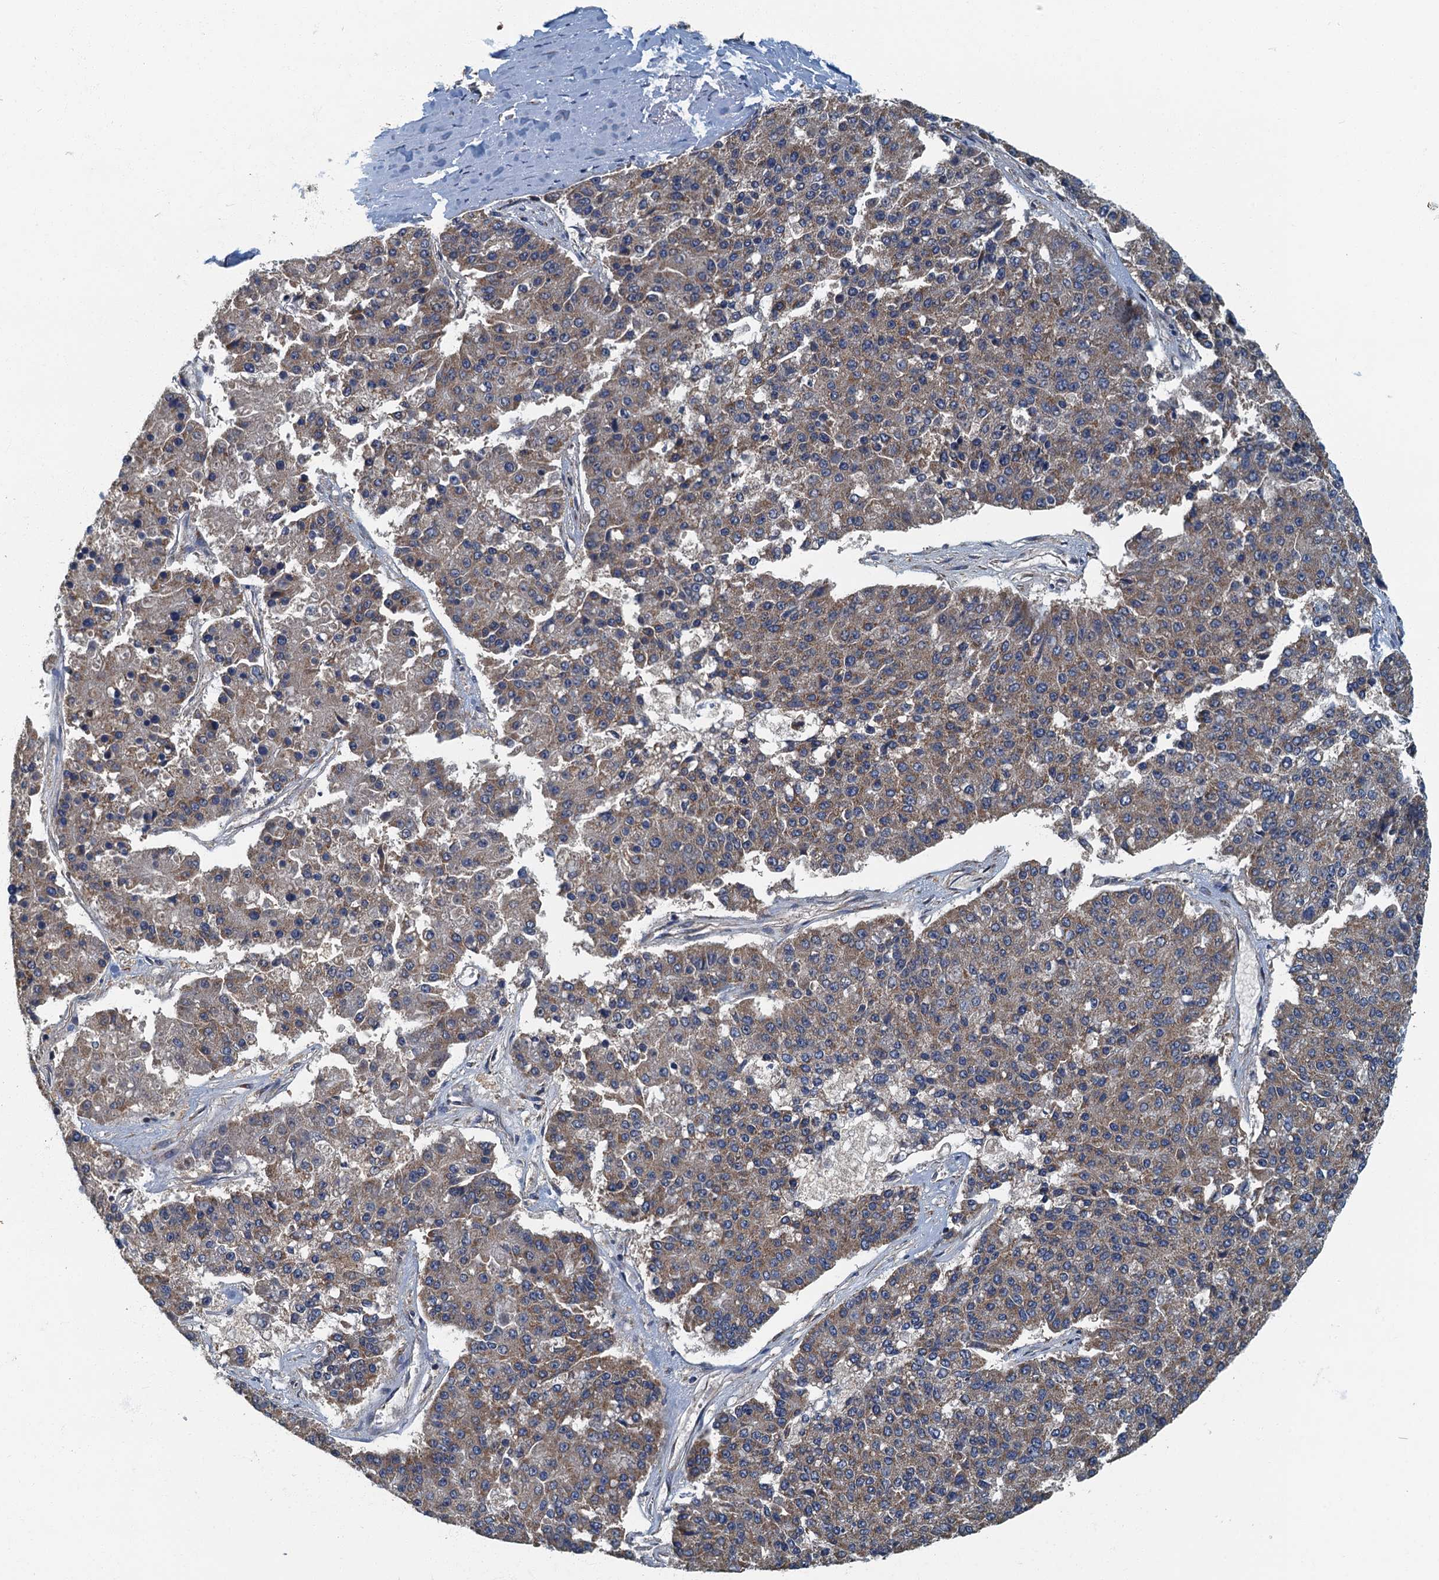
{"staining": {"intensity": "weak", "quantity": ">75%", "location": "cytoplasmic/membranous"}, "tissue": "pancreatic cancer", "cell_type": "Tumor cells", "image_type": "cancer", "snomed": [{"axis": "morphology", "description": "Adenocarcinoma, NOS"}, {"axis": "topography", "description": "Pancreas"}], "caption": "Immunohistochemistry of human pancreatic cancer (adenocarcinoma) demonstrates low levels of weak cytoplasmic/membranous staining in approximately >75% of tumor cells.", "gene": "DDX49", "patient": {"sex": "male", "age": 50}}